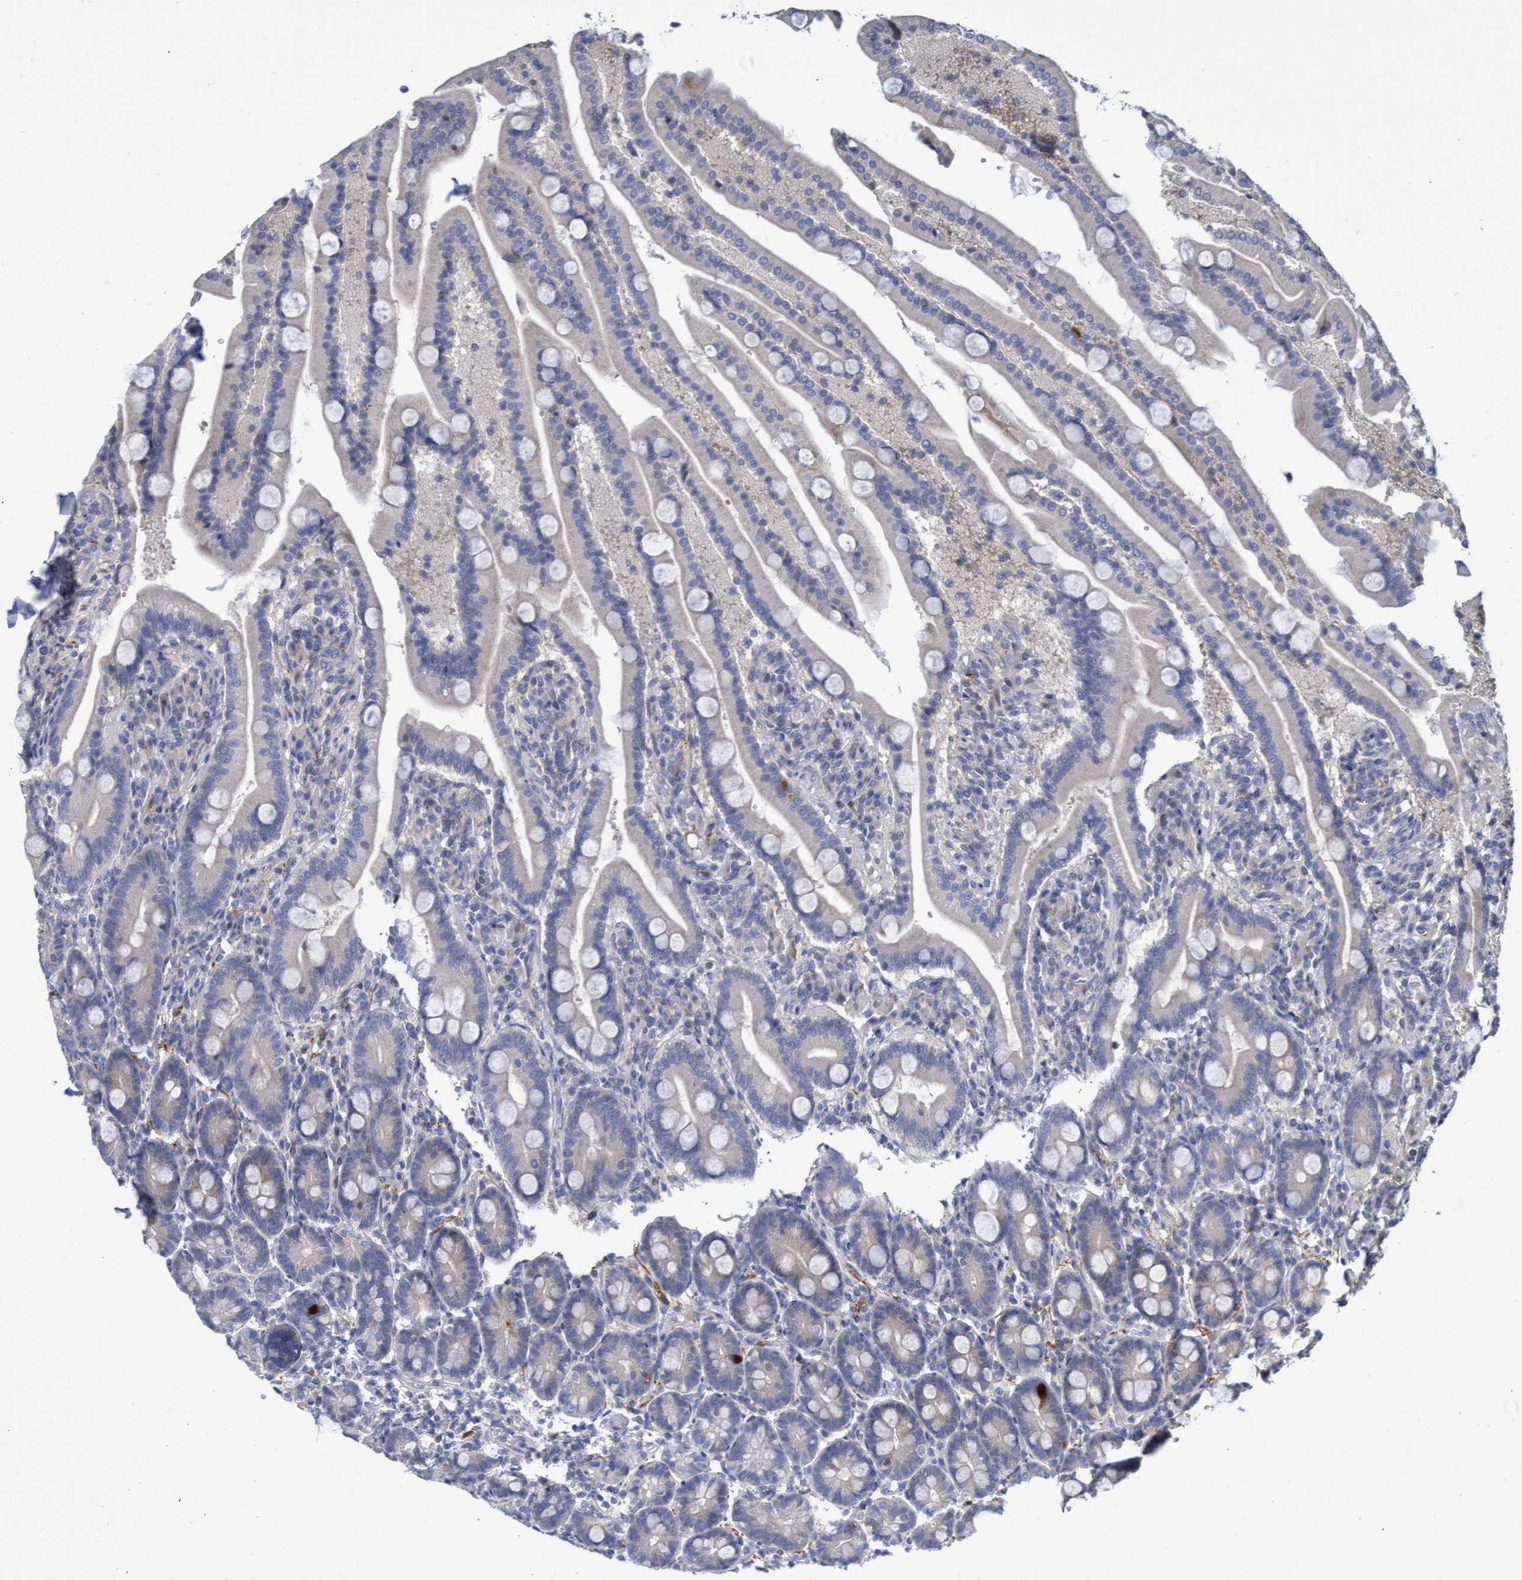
{"staining": {"intensity": "weak", "quantity": "<25%", "location": "cytoplasmic/membranous"}, "tissue": "duodenum", "cell_type": "Glandular cells", "image_type": "normal", "snomed": [{"axis": "morphology", "description": "Normal tissue, NOS"}, {"axis": "topography", "description": "Duodenum"}], "caption": "Glandular cells show no significant positivity in normal duodenum.", "gene": "ABCF2", "patient": {"sex": "male", "age": 54}}